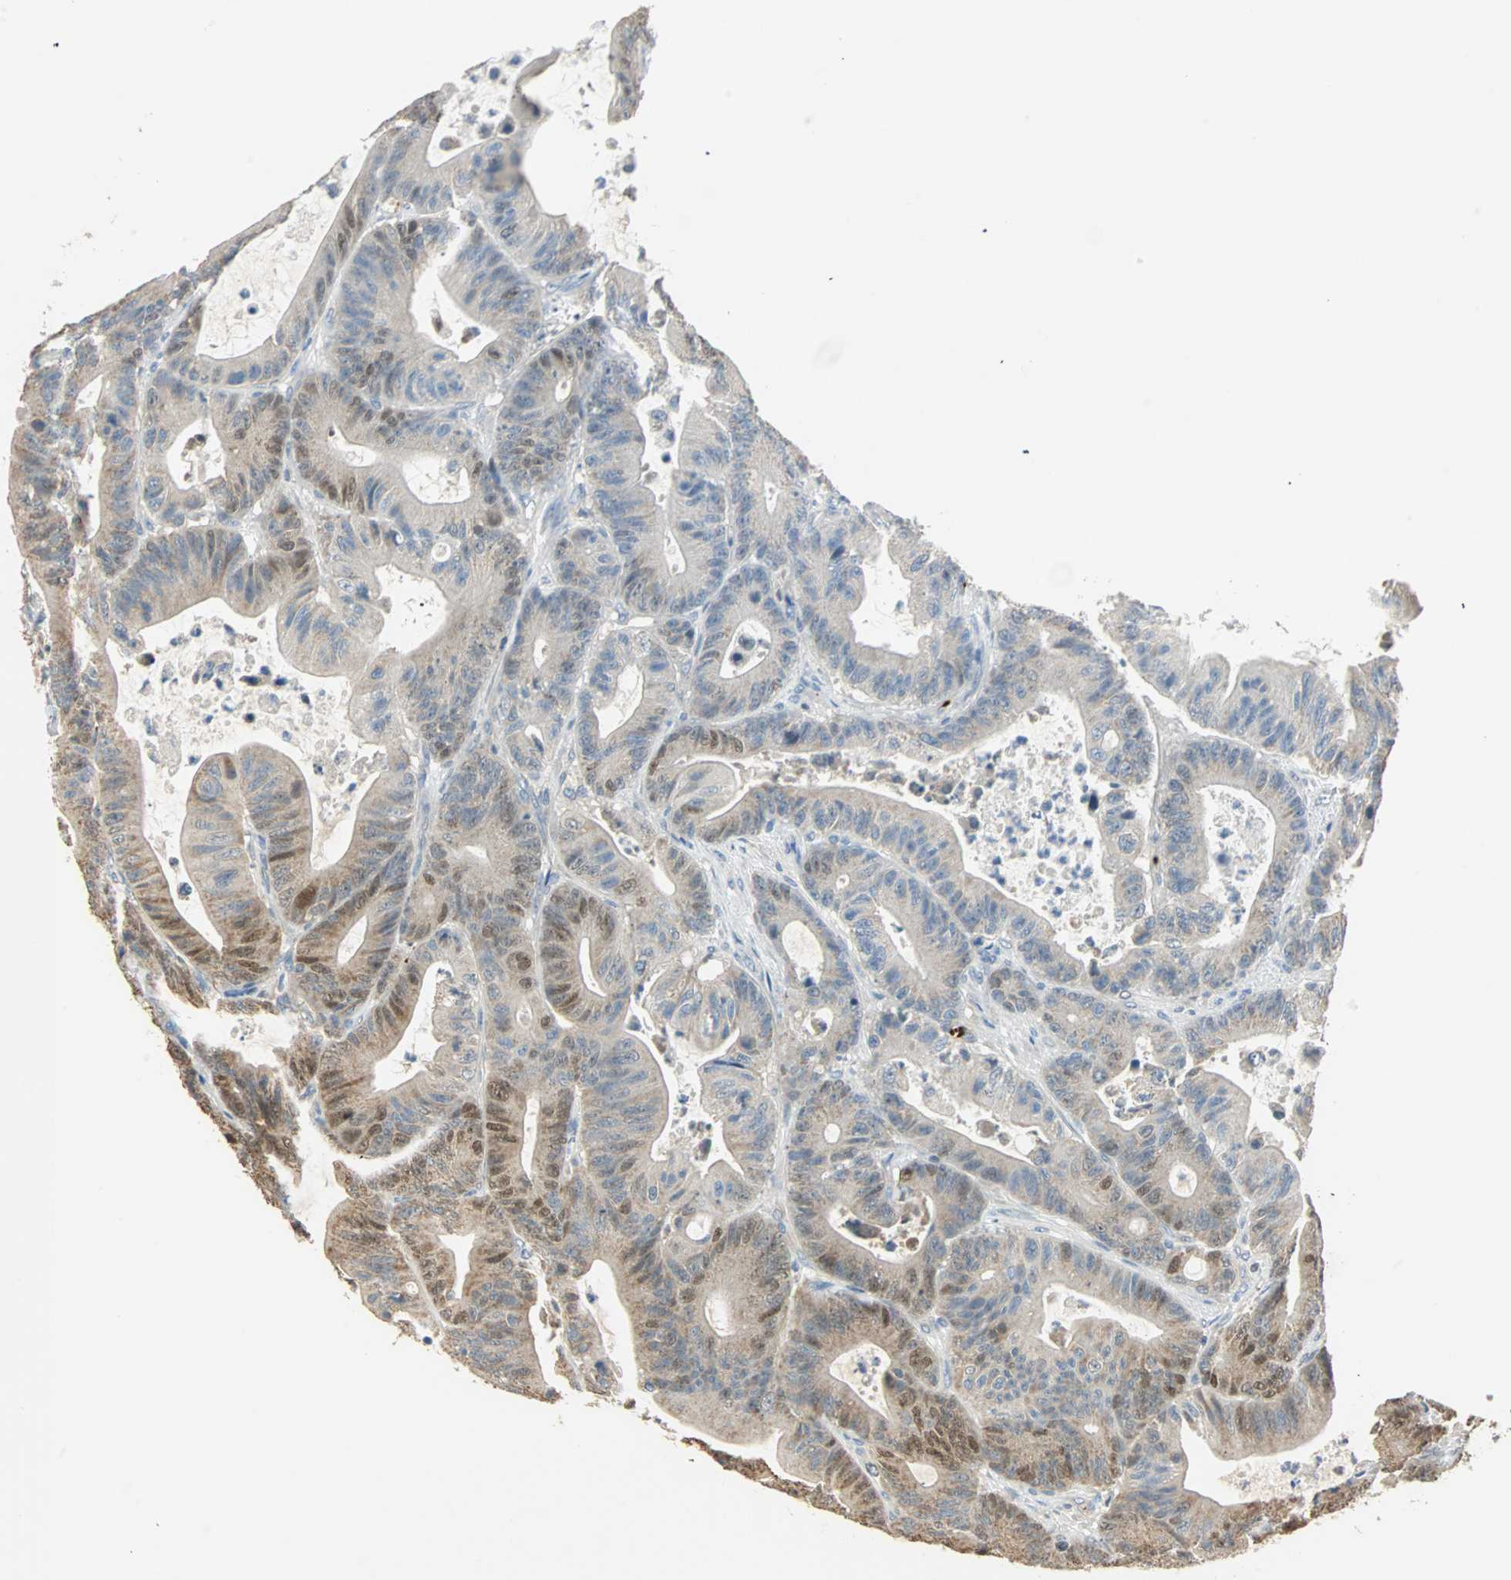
{"staining": {"intensity": "moderate", "quantity": "25%-75%", "location": "nuclear"}, "tissue": "colorectal cancer", "cell_type": "Tumor cells", "image_type": "cancer", "snomed": [{"axis": "morphology", "description": "Adenocarcinoma, NOS"}, {"axis": "topography", "description": "Colon"}], "caption": "Colorectal cancer tissue demonstrates moderate nuclear expression in about 25%-75% of tumor cells", "gene": "RAD18", "patient": {"sex": "female", "age": 84}}